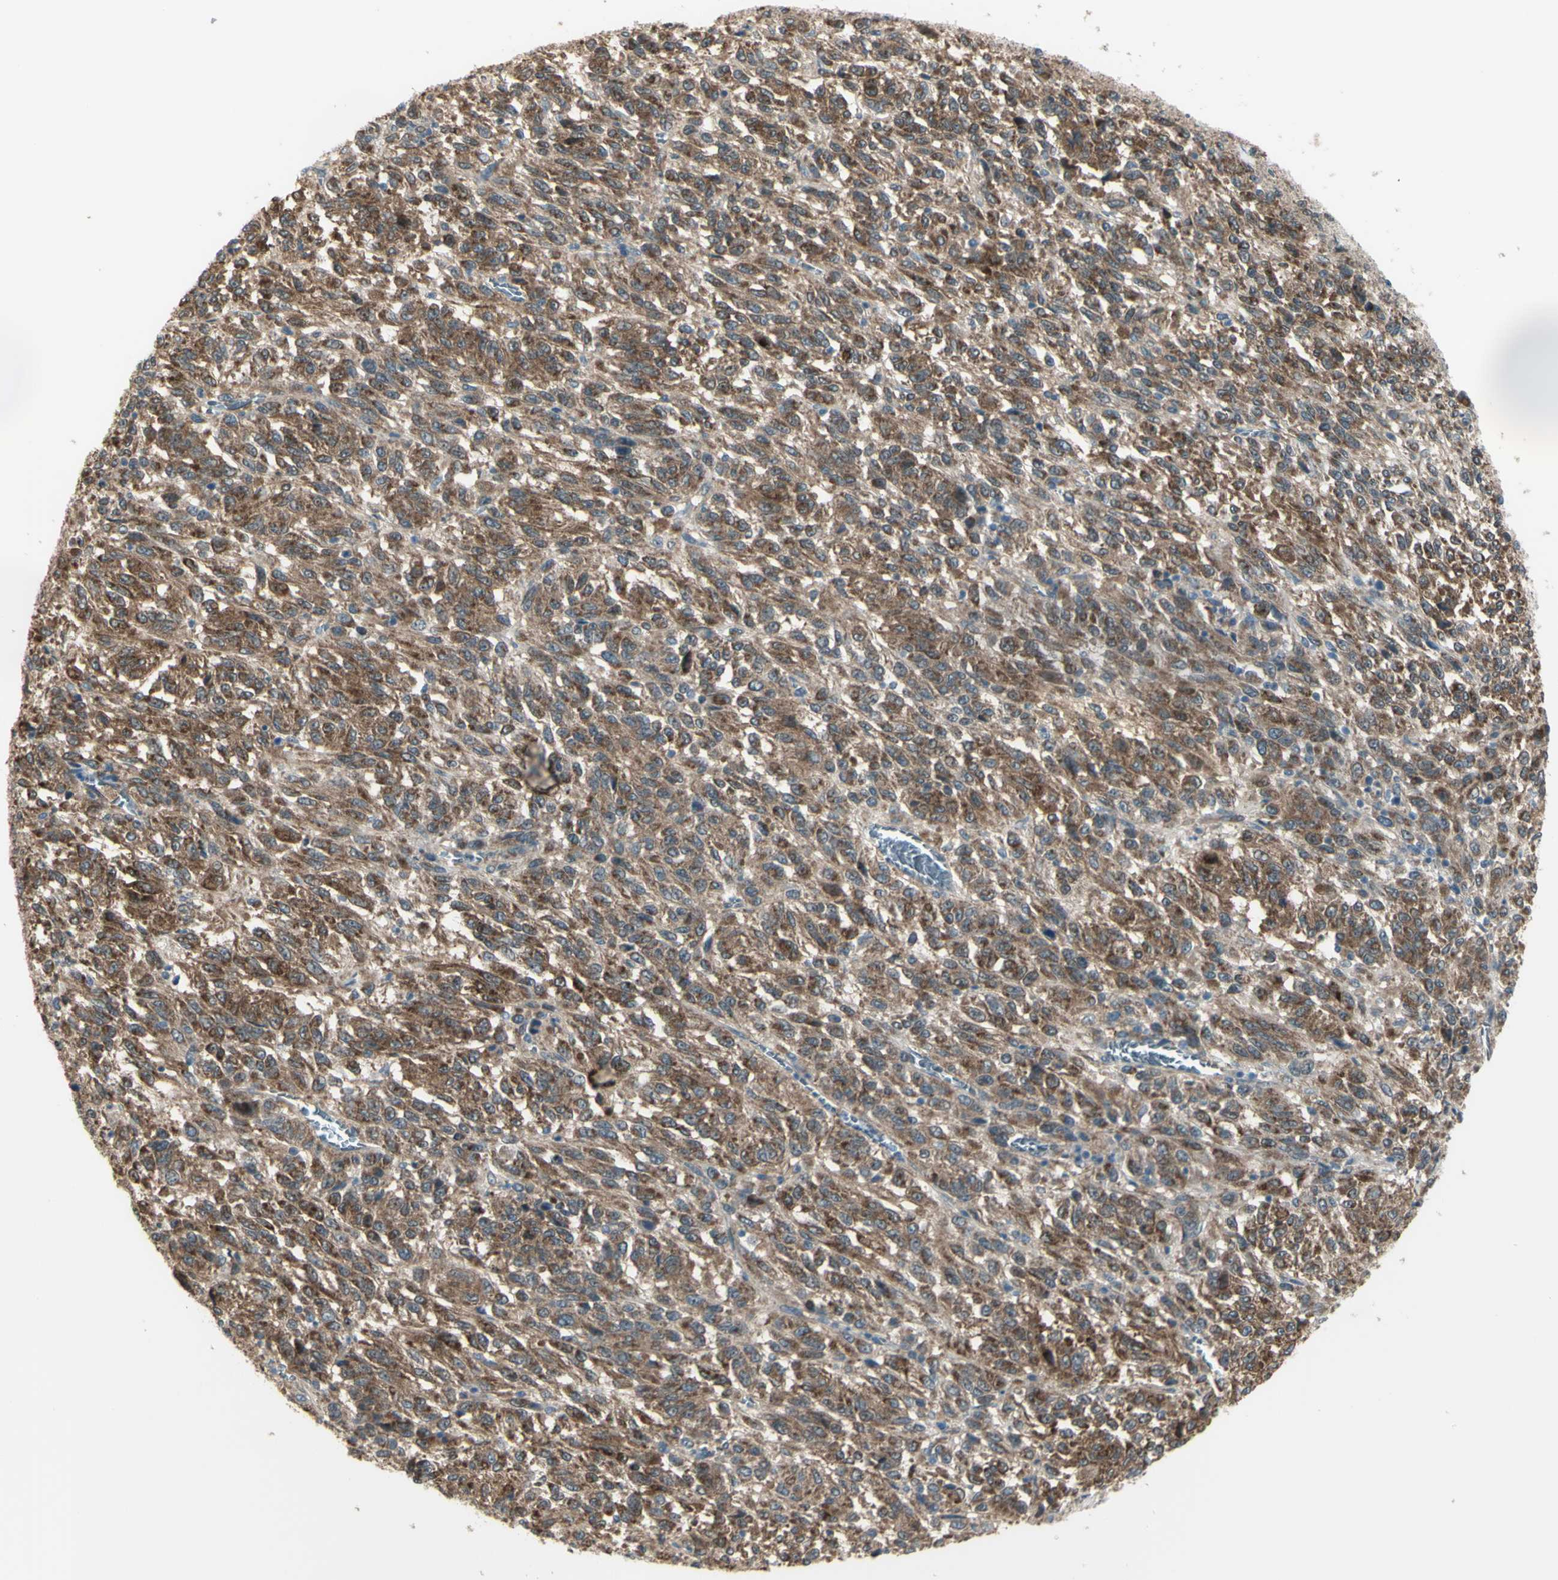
{"staining": {"intensity": "moderate", "quantity": "25%-75%", "location": "cytoplasmic/membranous"}, "tissue": "melanoma", "cell_type": "Tumor cells", "image_type": "cancer", "snomed": [{"axis": "morphology", "description": "Malignant melanoma, Metastatic site"}, {"axis": "topography", "description": "Lung"}], "caption": "Immunohistochemical staining of human malignant melanoma (metastatic site) exhibits medium levels of moderate cytoplasmic/membranous expression in about 25%-75% of tumor cells.", "gene": "NAXD", "patient": {"sex": "male", "age": 64}}